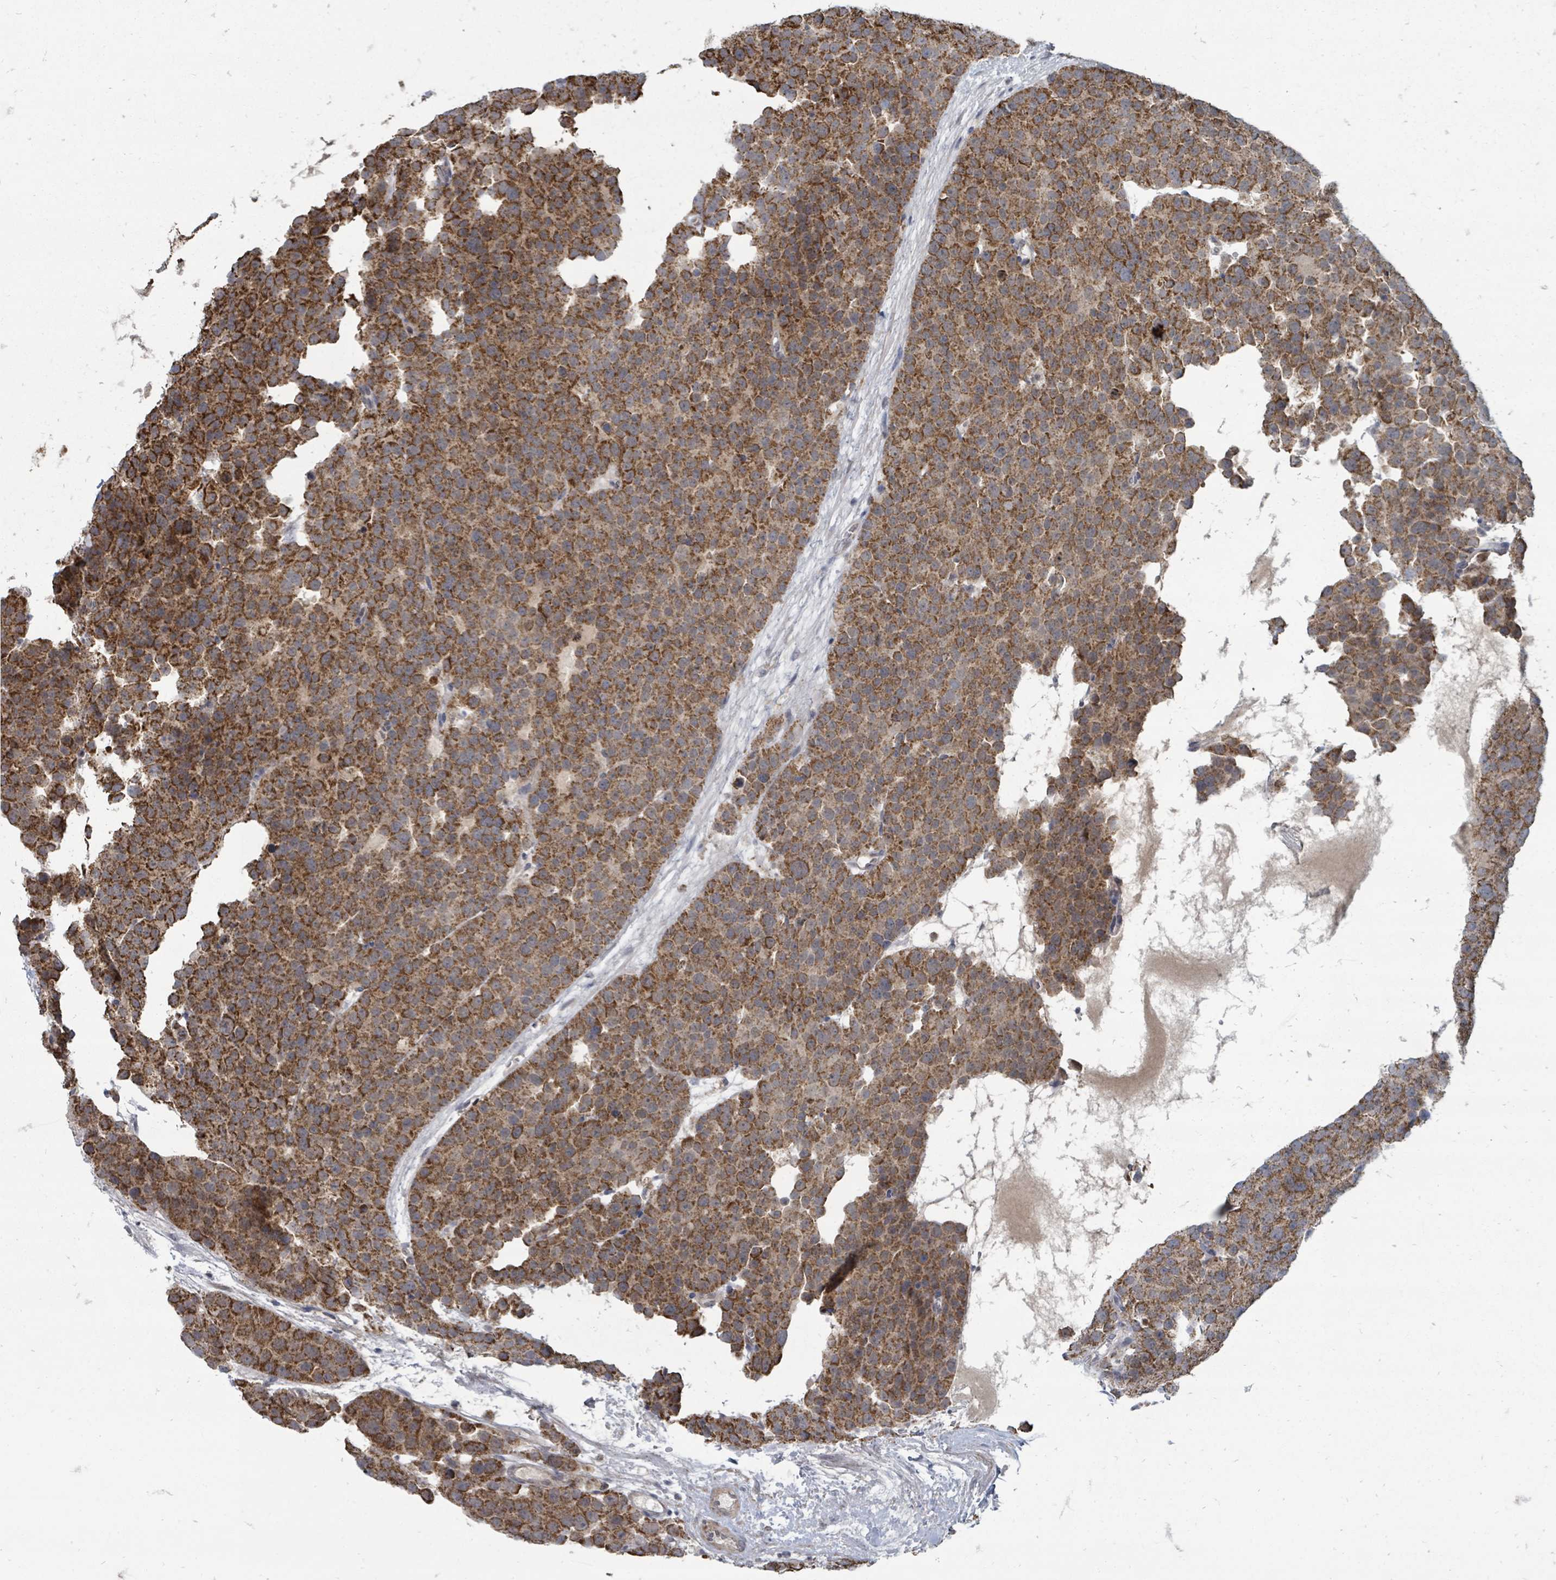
{"staining": {"intensity": "strong", "quantity": ">75%", "location": "cytoplasmic/membranous"}, "tissue": "testis cancer", "cell_type": "Tumor cells", "image_type": "cancer", "snomed": [{"axis": "morphology", "description": "Seminoma, NOS"}, {"axis": "topography", "description": "Testis"}], "caption": "Immunohistochemical staining of human seminoma (testis) demonstrates high levels of strong cytoplasmic/membranous protein expression in approximately >75% of tumor cells.", "gene": "MAGOHB", "patient": {"sex": "male", "age": 71}}